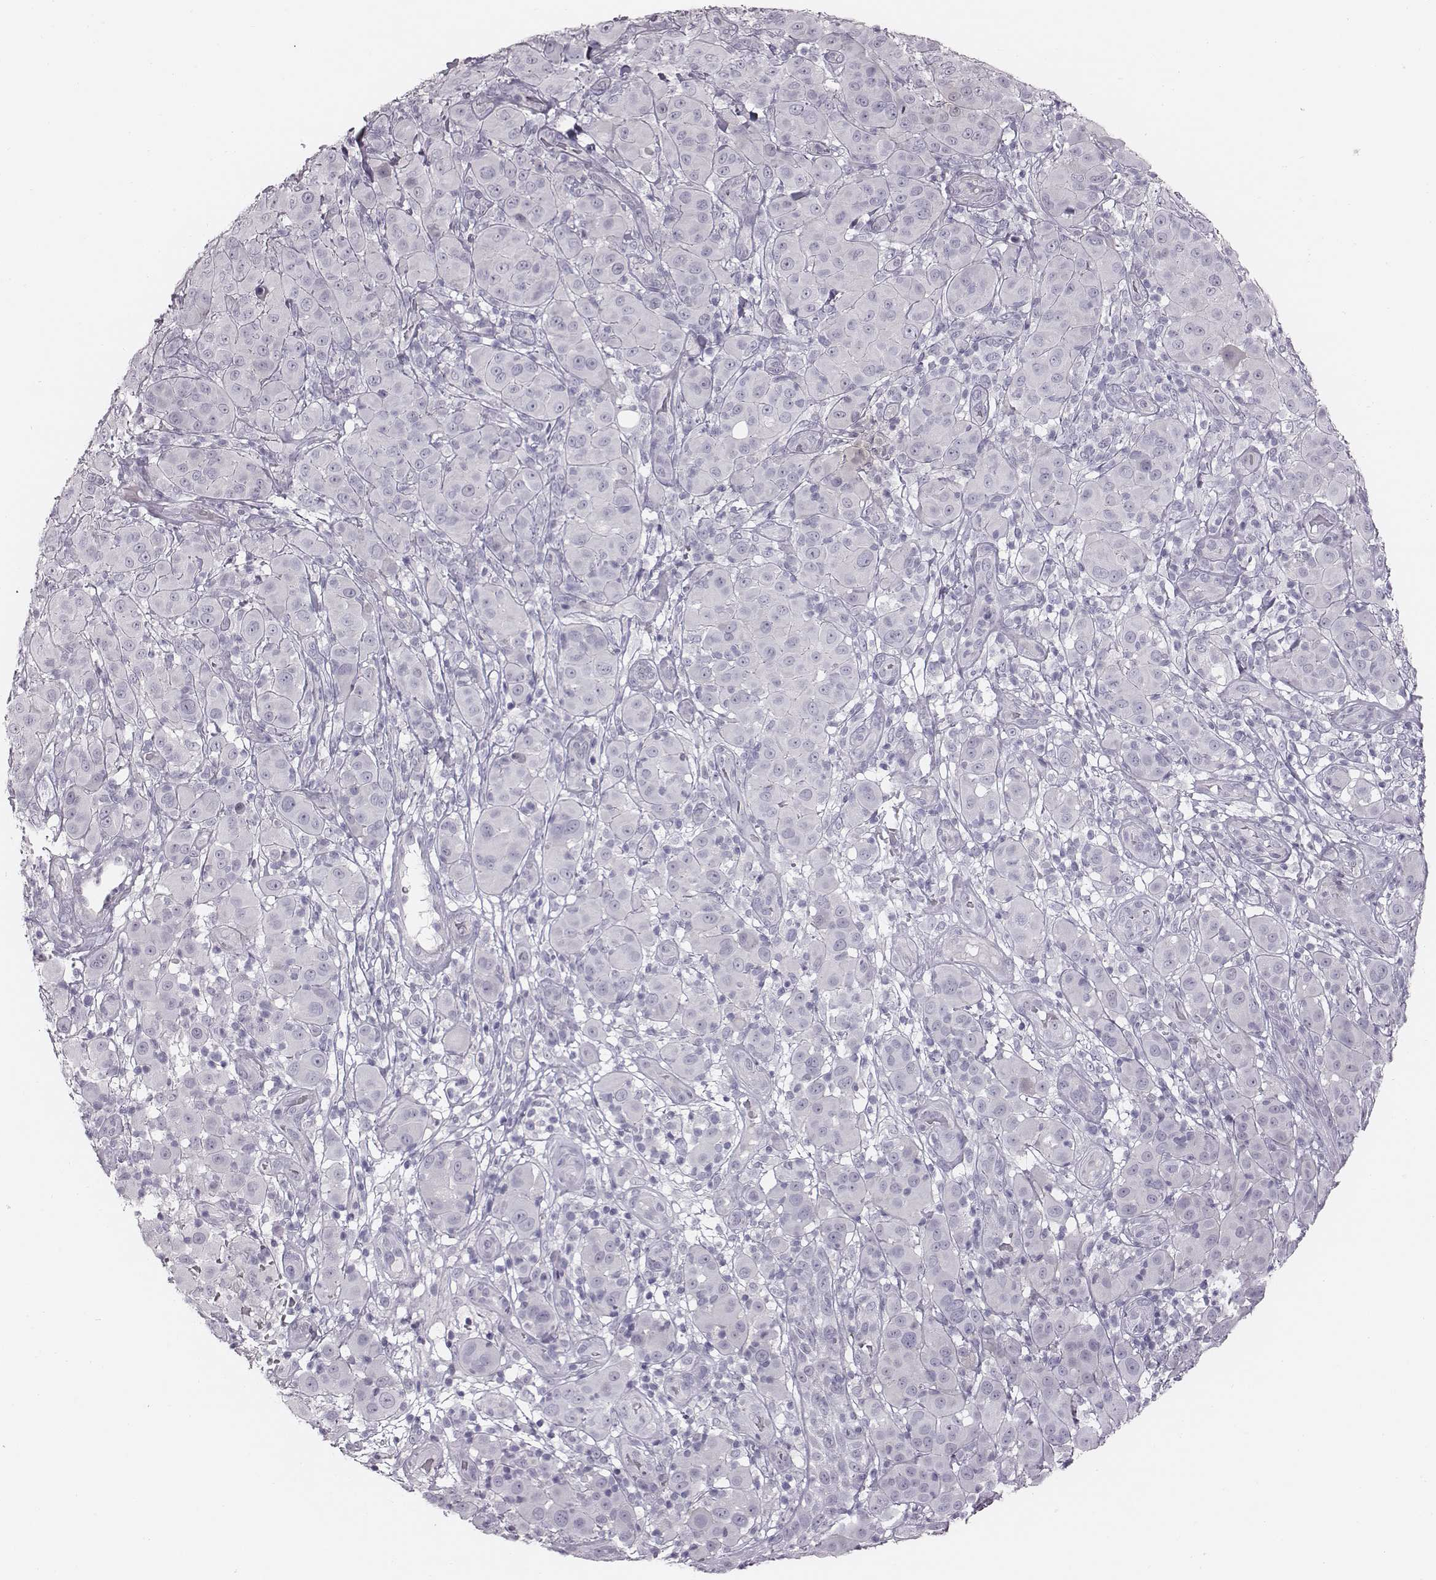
{"staining": {"intensity": "negative", "quantity": "none", "location": "none"}, "tissue": "melanoma", "cell_type": "Tumor cells", "image_type": "cancer", "snomed": [{"axis": "morphology", "description": "Malignant melanoma, NOS"}, {"axis": "topography", "description": "Skin"}], "caption": "A high-resolution photomicrograph shows immunohistochemistry staining of melanoma, which shows no significant staining in tumor cells. Brightfield microscopy of immunohistochemistry stained with DAB (brown) and hematoxylin (blue), captured at high magnification.", "gene": "CACNG4", "patient": {"sex": "female", "age": 87}}